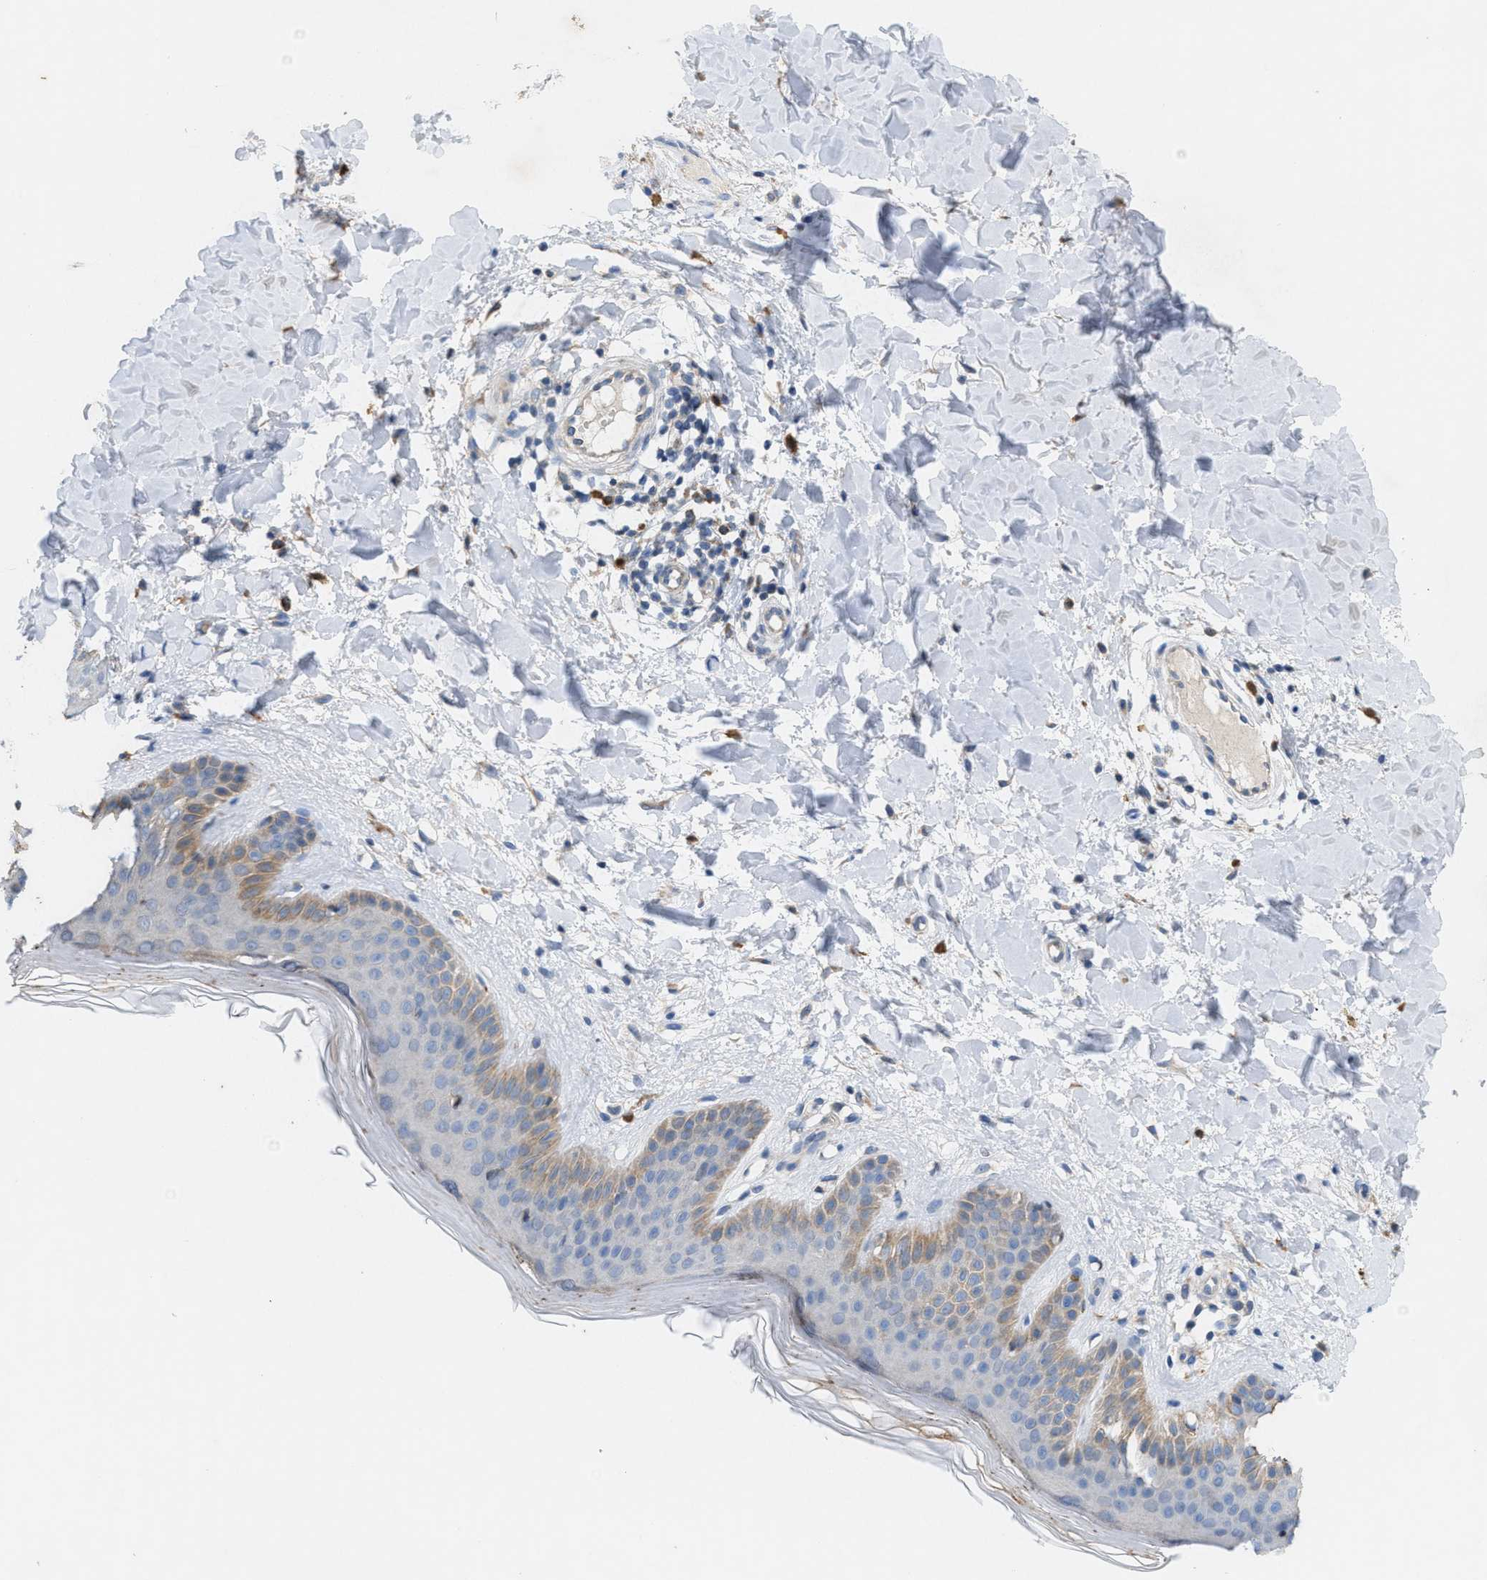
{"staining": {"intensity": "moderate", "quantity": ">75%", "location": "cytoplasmic/membranous"}, "tissue": "skin", "cell_type": "Fibroblasts", "image_type": "normal", "snomed": [{"axis": "morphology", "description": "Normal tissue, NOS"}, {"axis": "morphology", "description": "Malignant melanoma, Metastatic site"}, {"axis": "topography", "description": "Skin"}], "caption": "Protein staining displays moderate cytoplasmic/membranous expression in approximately >75% of fibroblasts in unremarkable skin.", "gene": "DYNC2I1", "patient": {"sex": "male", "age": 41}}